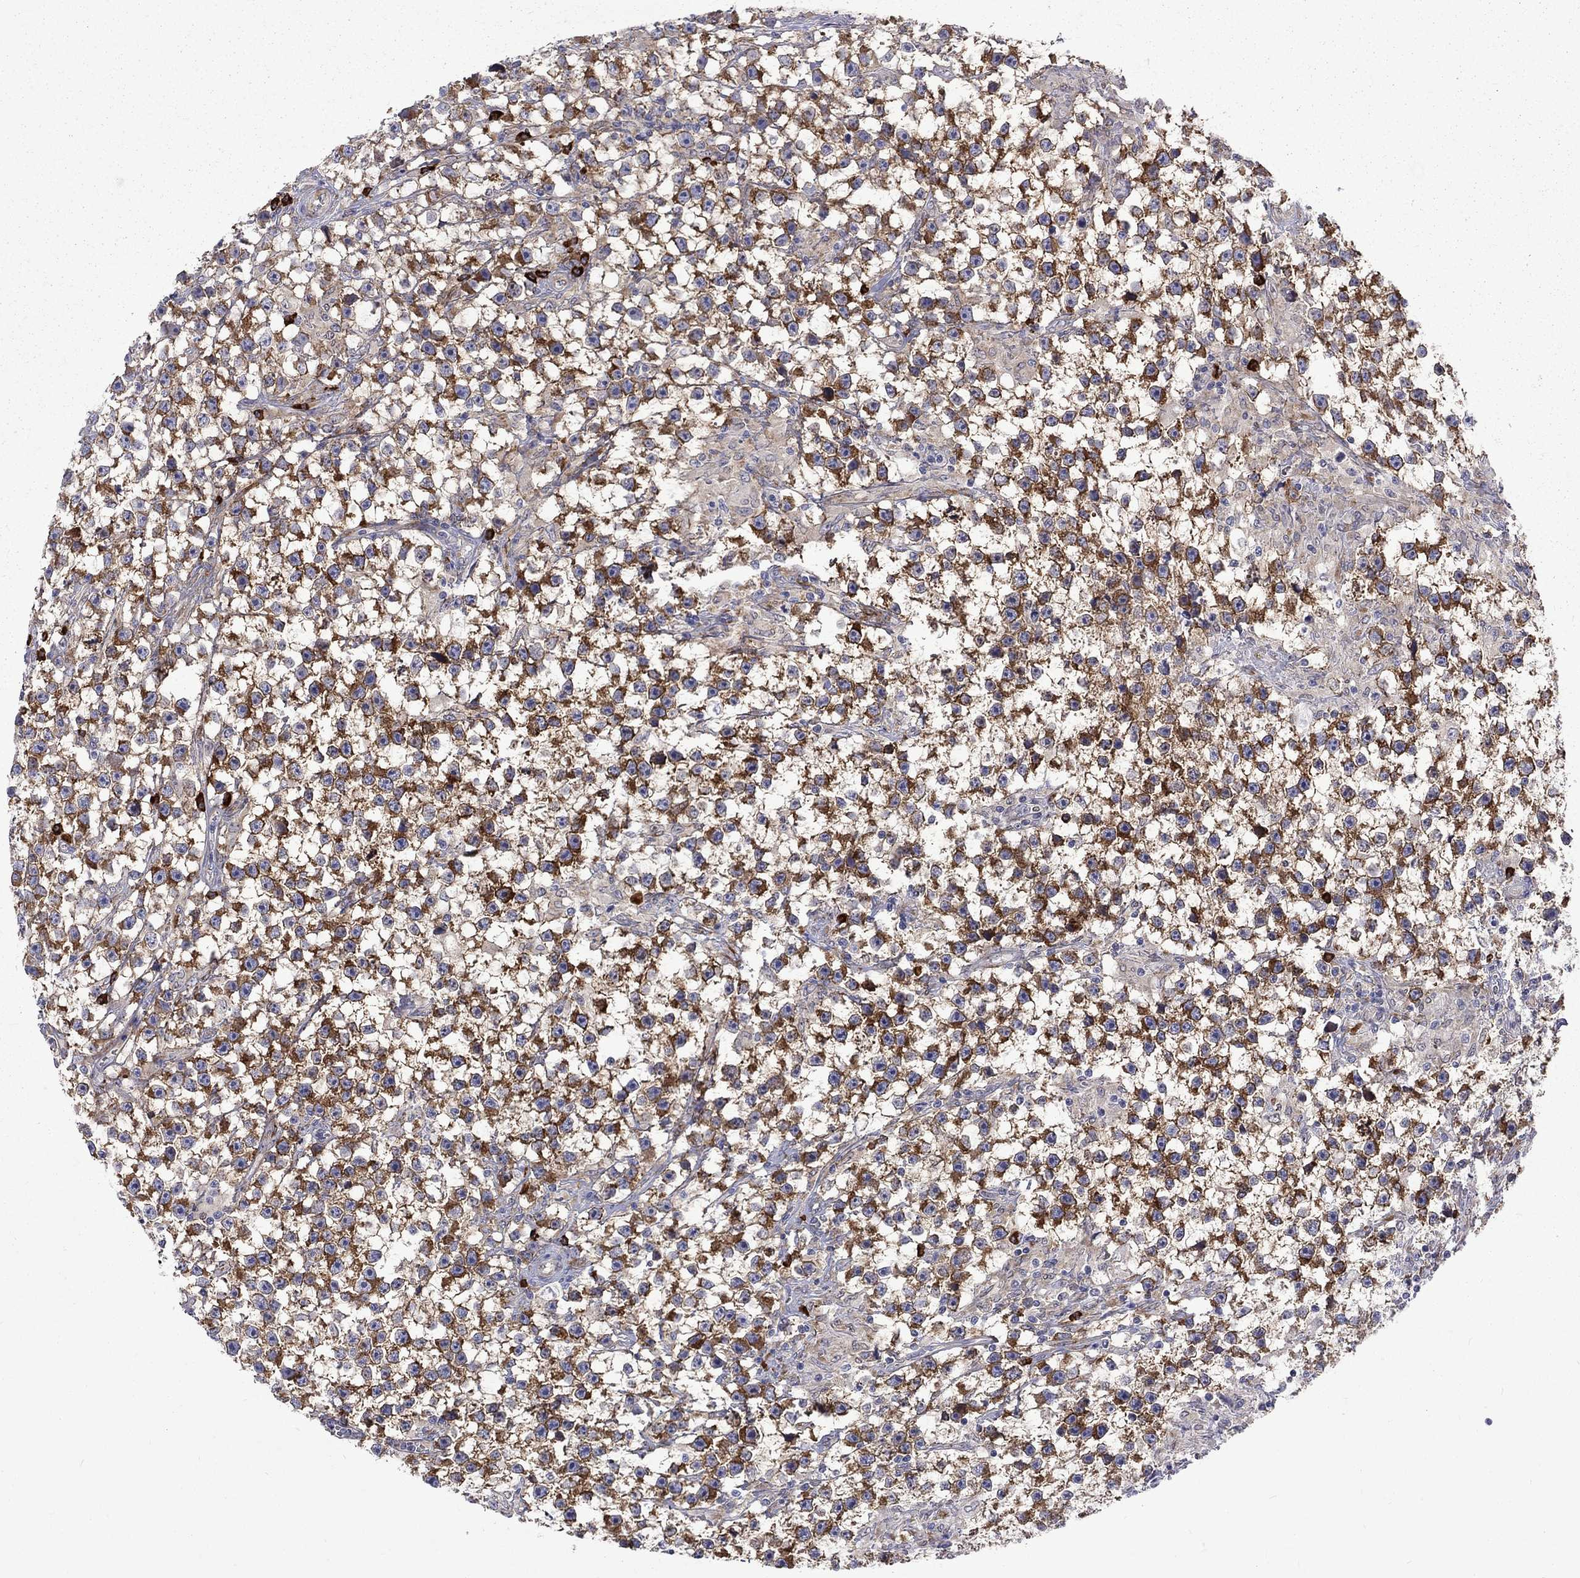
{"staining": {"intensity": "strong", "quantity": ">75%", "location": "cytoplasmic/membranous"}, "tissue": "testis cancer", "cell_type": "Tumor cells", "image_type": "cancer", "snomed": [{"axis": "morphology", "description": "Seminoma, NOS"}, {"axis": "topography", "description": "Testis"}], "caption": "Immunohistochemical staining of testis seminoma reveals high levels of strong cytoplasmic/membranous protein expression in about >75% of tumor cells. (DAB IHC, brown staining for protein, blue staining for nuclei).", "gene": "PABPC4", "patient": {"sex": "male", "age": 59}}